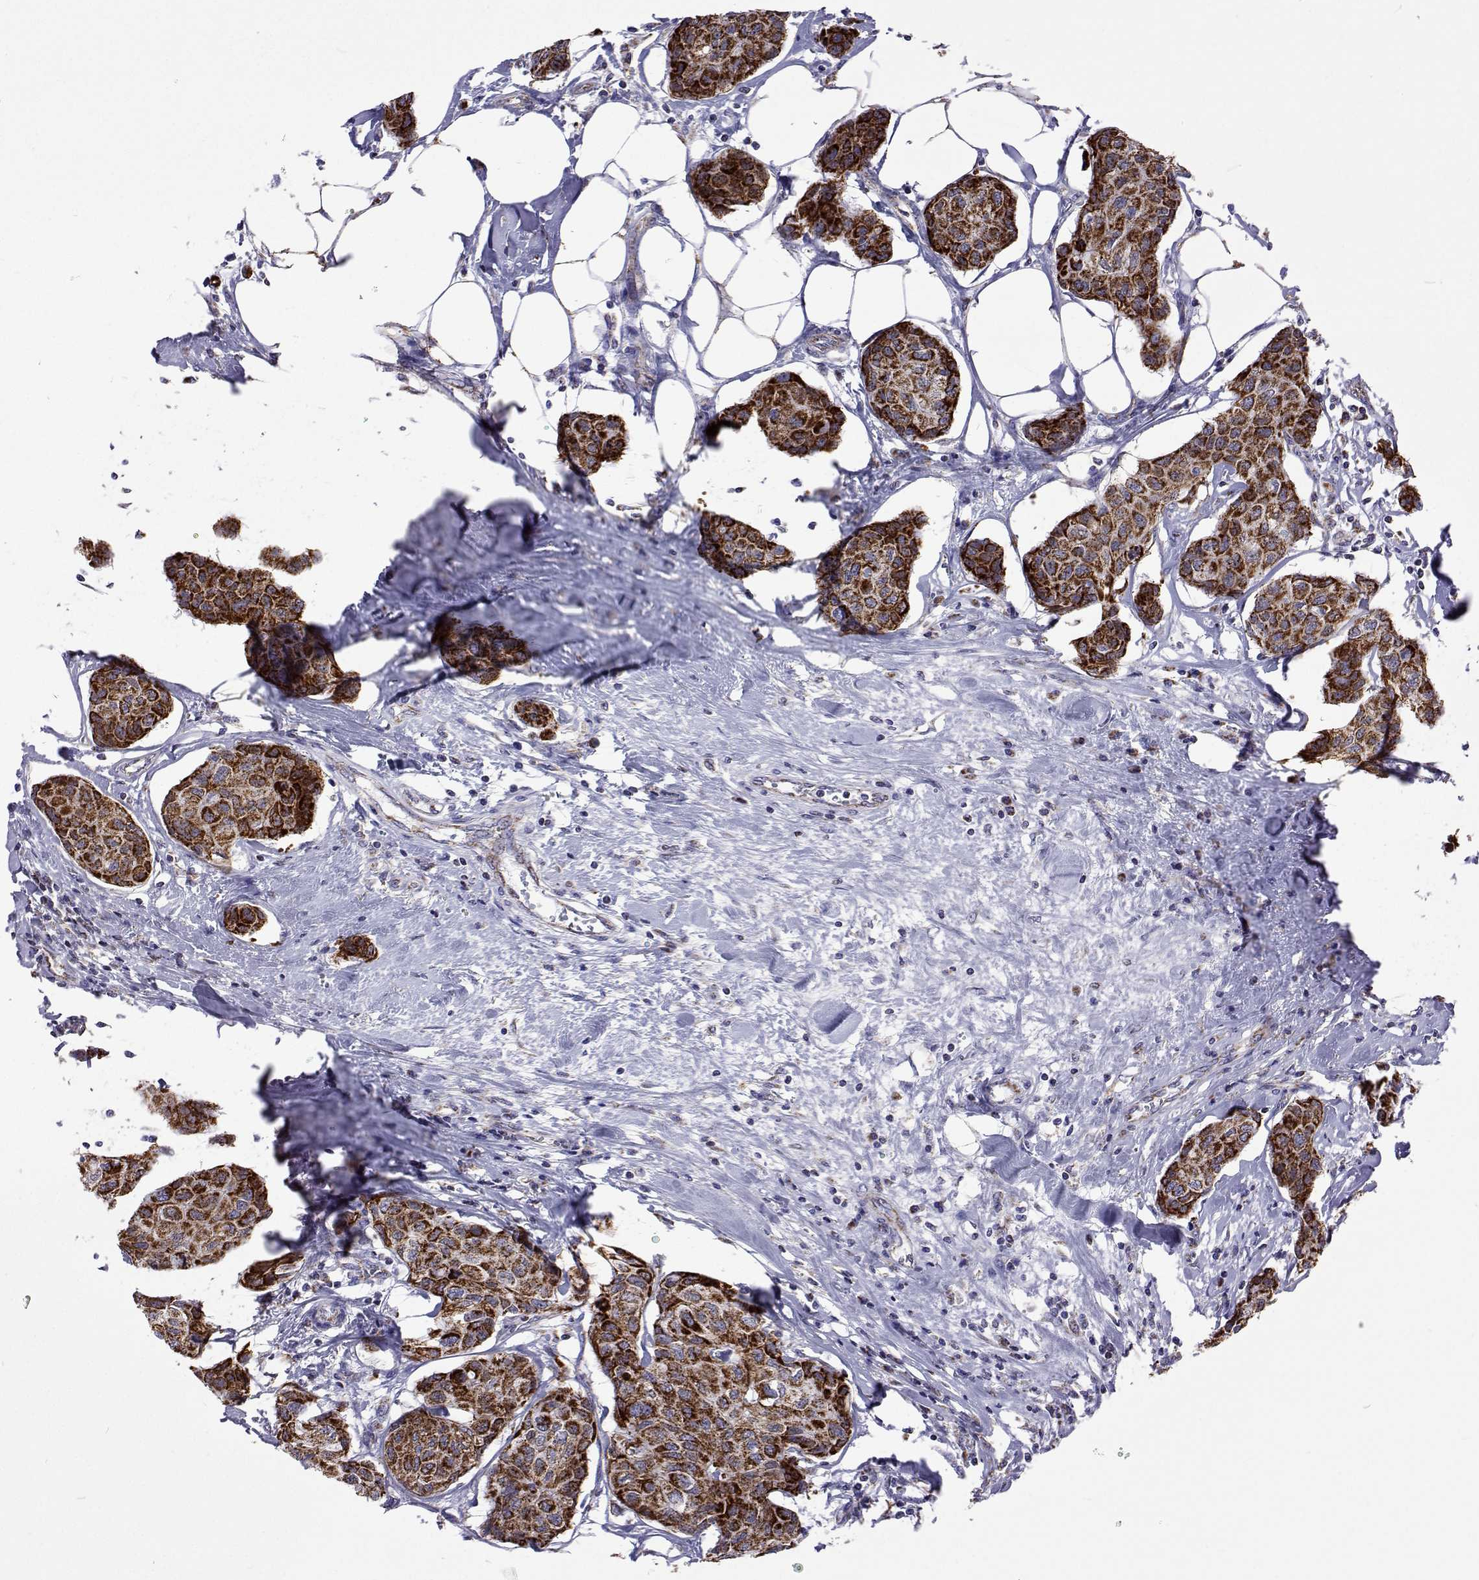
{"staining": {"intensity": "strong", "quantity": ">75%", "location": "cytoplasmic/membranous"}, "tissue": "breast cancer", "cell_type": "Tumor cells", "image_type": "cancer", "snomed": [{"axis": "morphology", "description": "Duct carcinoma"}, {"axis": "topography", "description": "Breast"}], "caption": "There is high levels of strong cytoplasmic/membranous positivity in tumor cells of breast cancer (intraductal carcinoma), as demonstrated by immunohistochemical staining (brown color).", "gene": "MCCC2", "patient": {"sex": "female", "age": 80}}